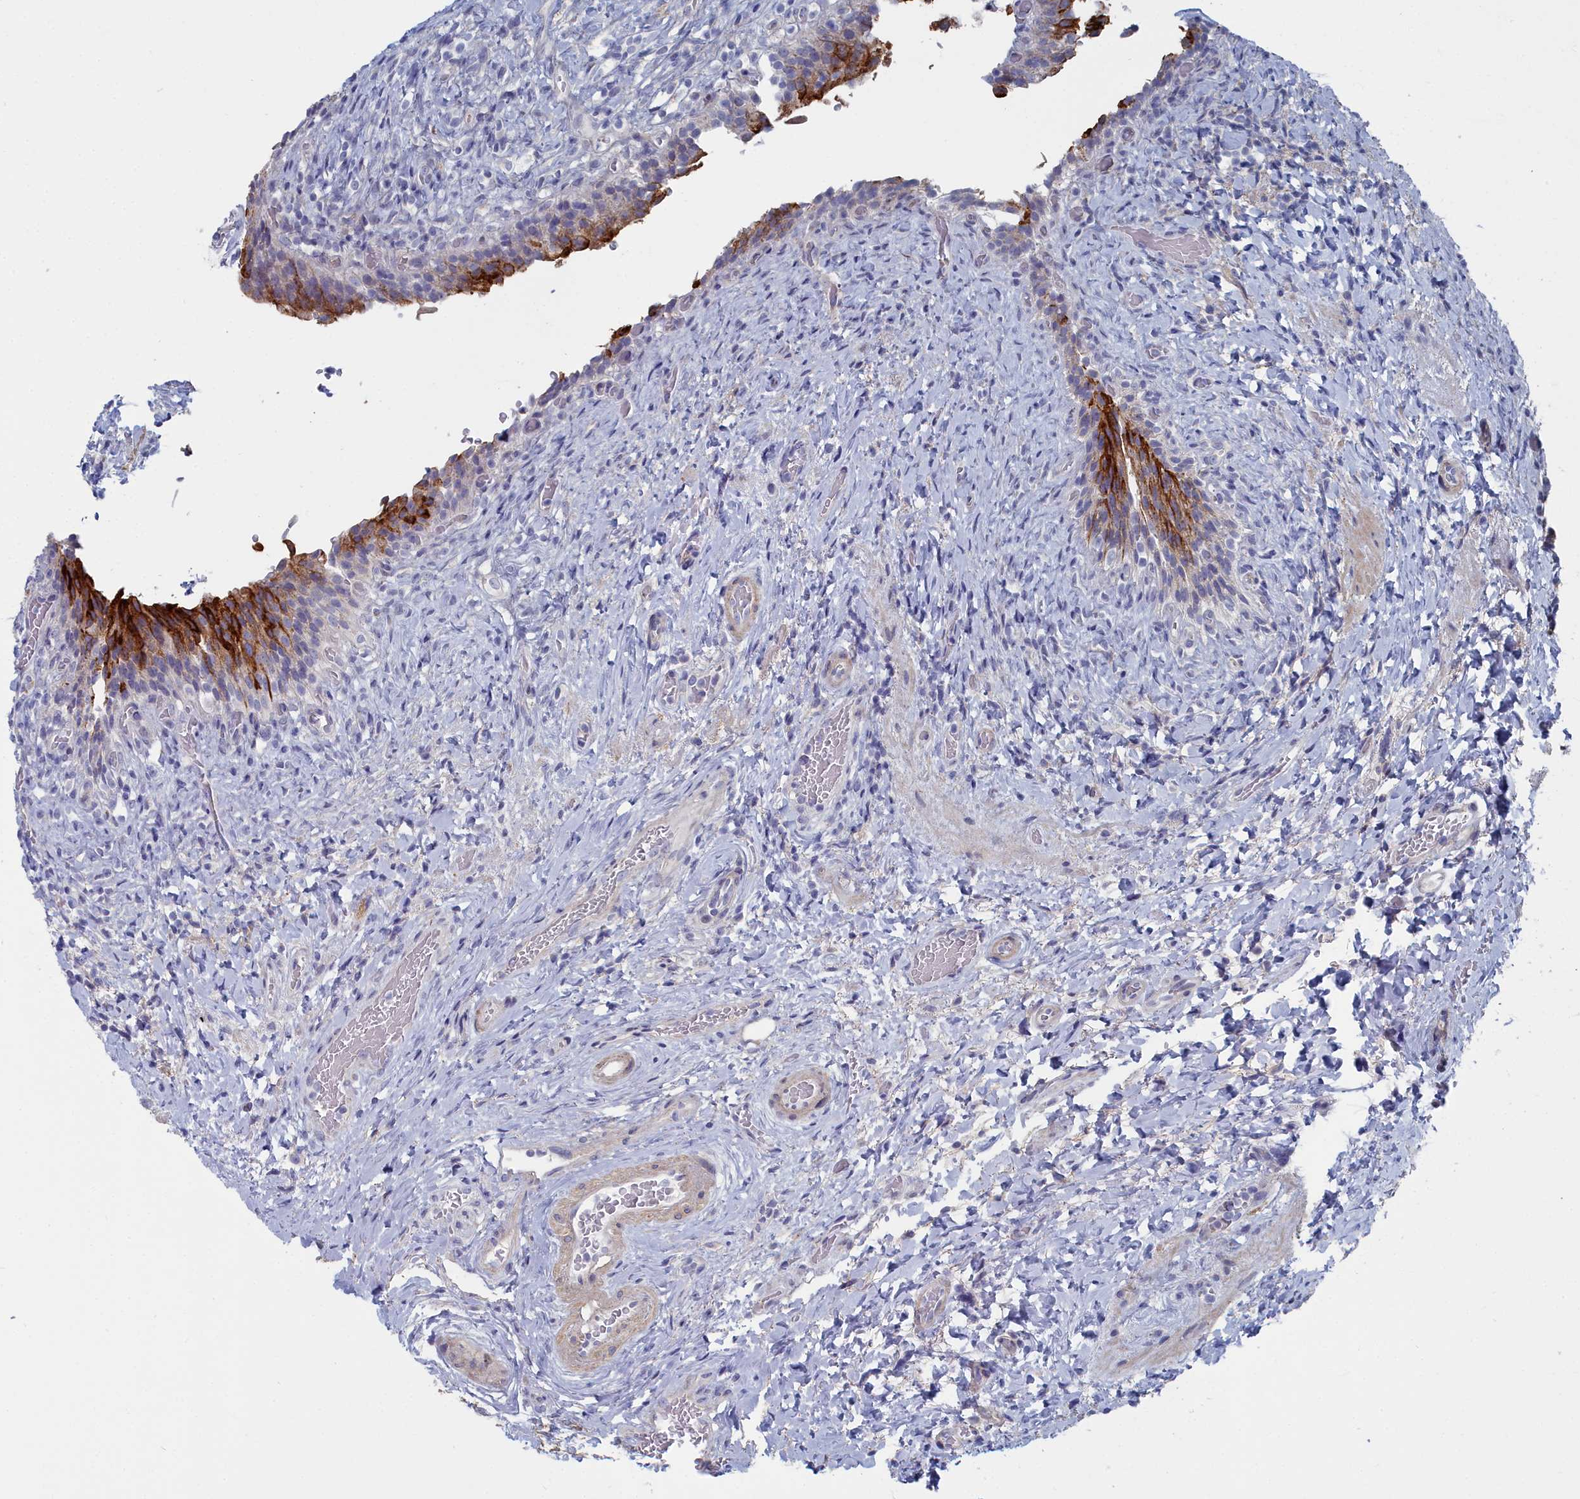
{"staining": {"intensity": "strong", "quantity": "25%-75%", "location": "cytoplasmic/membranous"}, "tissue": "urinary bladder", "cell_type": "Urothelial cells", "image_type": "normal", "snomed": [{"axis": "morphology", "description": "Normal tissue, NOS"}, {"axis": "morphology", "description": "Inflammation, NOS"}, {"axis": "topography", "description": "Urinary bladder"}], "caption": "Brown immunohistochemical staining in benign urinary bladder reveals strong cytoplasmic/membranous expression in approximately 25%-75% of urothelial cells. The protein of interest is stained brown, and the nuclei are stained in blue (DAB (3,3'-diaminobenzidine) IHC with brightfield microscopy, high magnification).", "gene": "SHISAL2A", "patient": {"sex": "male", "age": 64}}